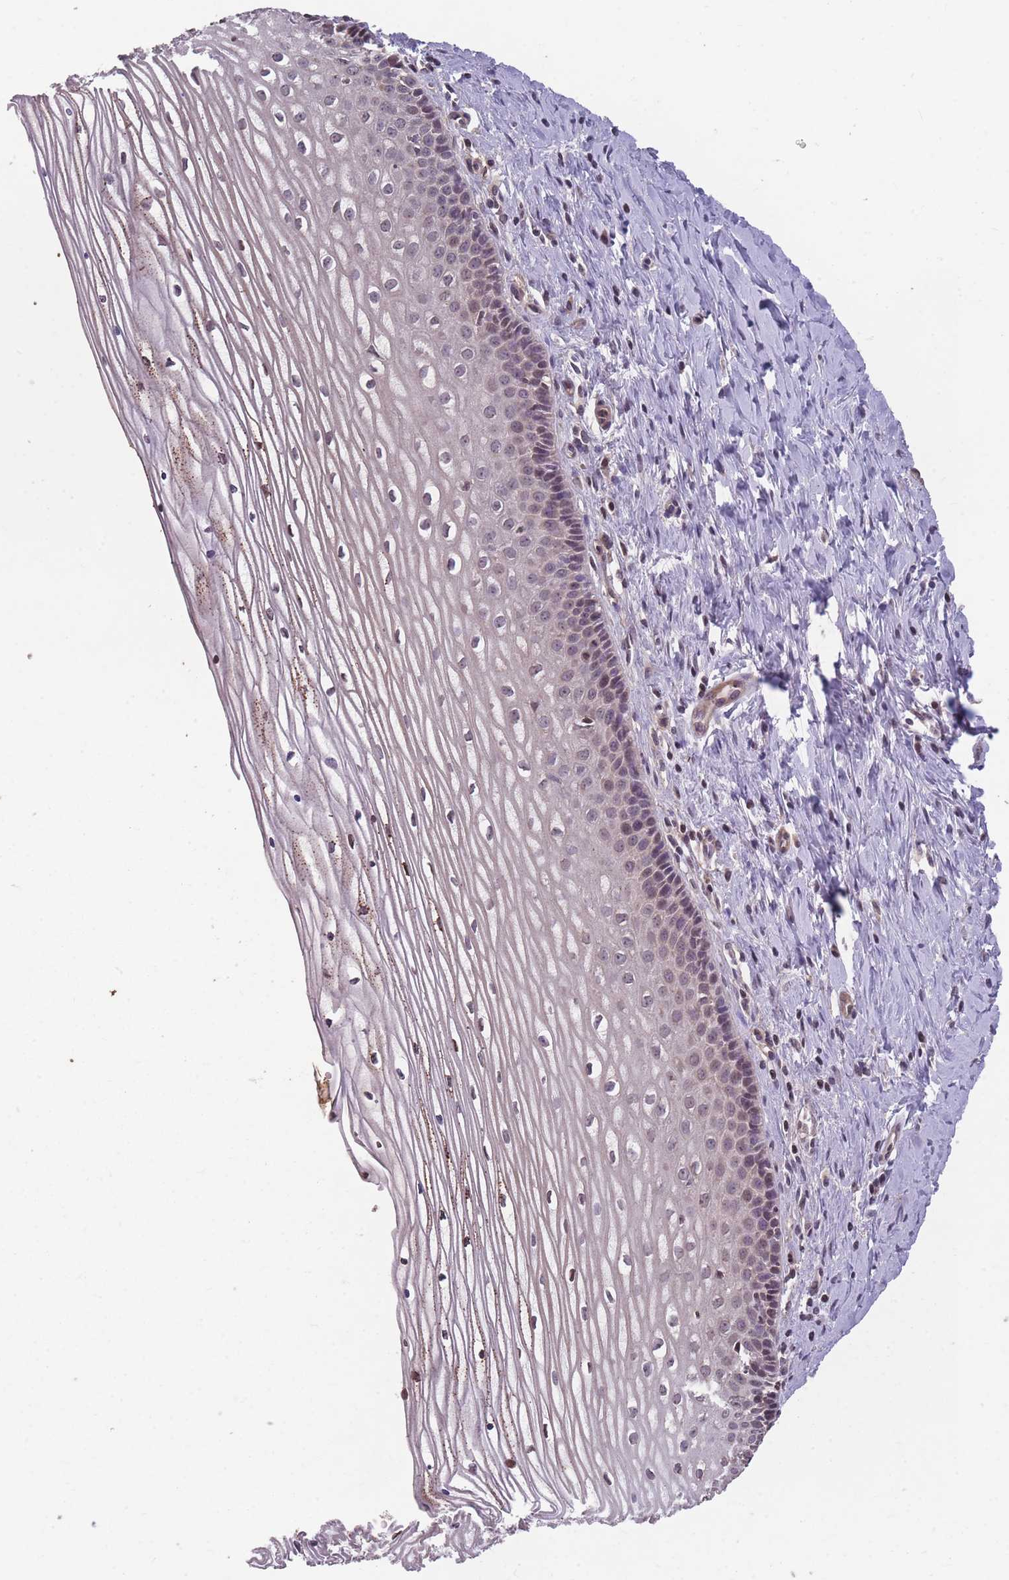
{"staining": {"intensity": "weak", "quantity": "25%-75%", "location": "cytoplasmic/membranous,nuclear"}, "tissue": "cervix", "cell_type": "Glandular cells", "image_type": "normal", "snomed": [{"axis": "morphology", "description": "Normal tissue, NOS"}, {"axis": "topography", "description": "Cervix"}], "caption": "Immunohistochemistry (IHC) photomicrograph of normal human cervix stained for a protein (brown), which exhibits low levels of weak cytoplasmic/membranous,nuclear expression in approximately 25%-75% of glandular cells.", "gene": "GGT5", "patient": {"sex": "female", "age": 47}}